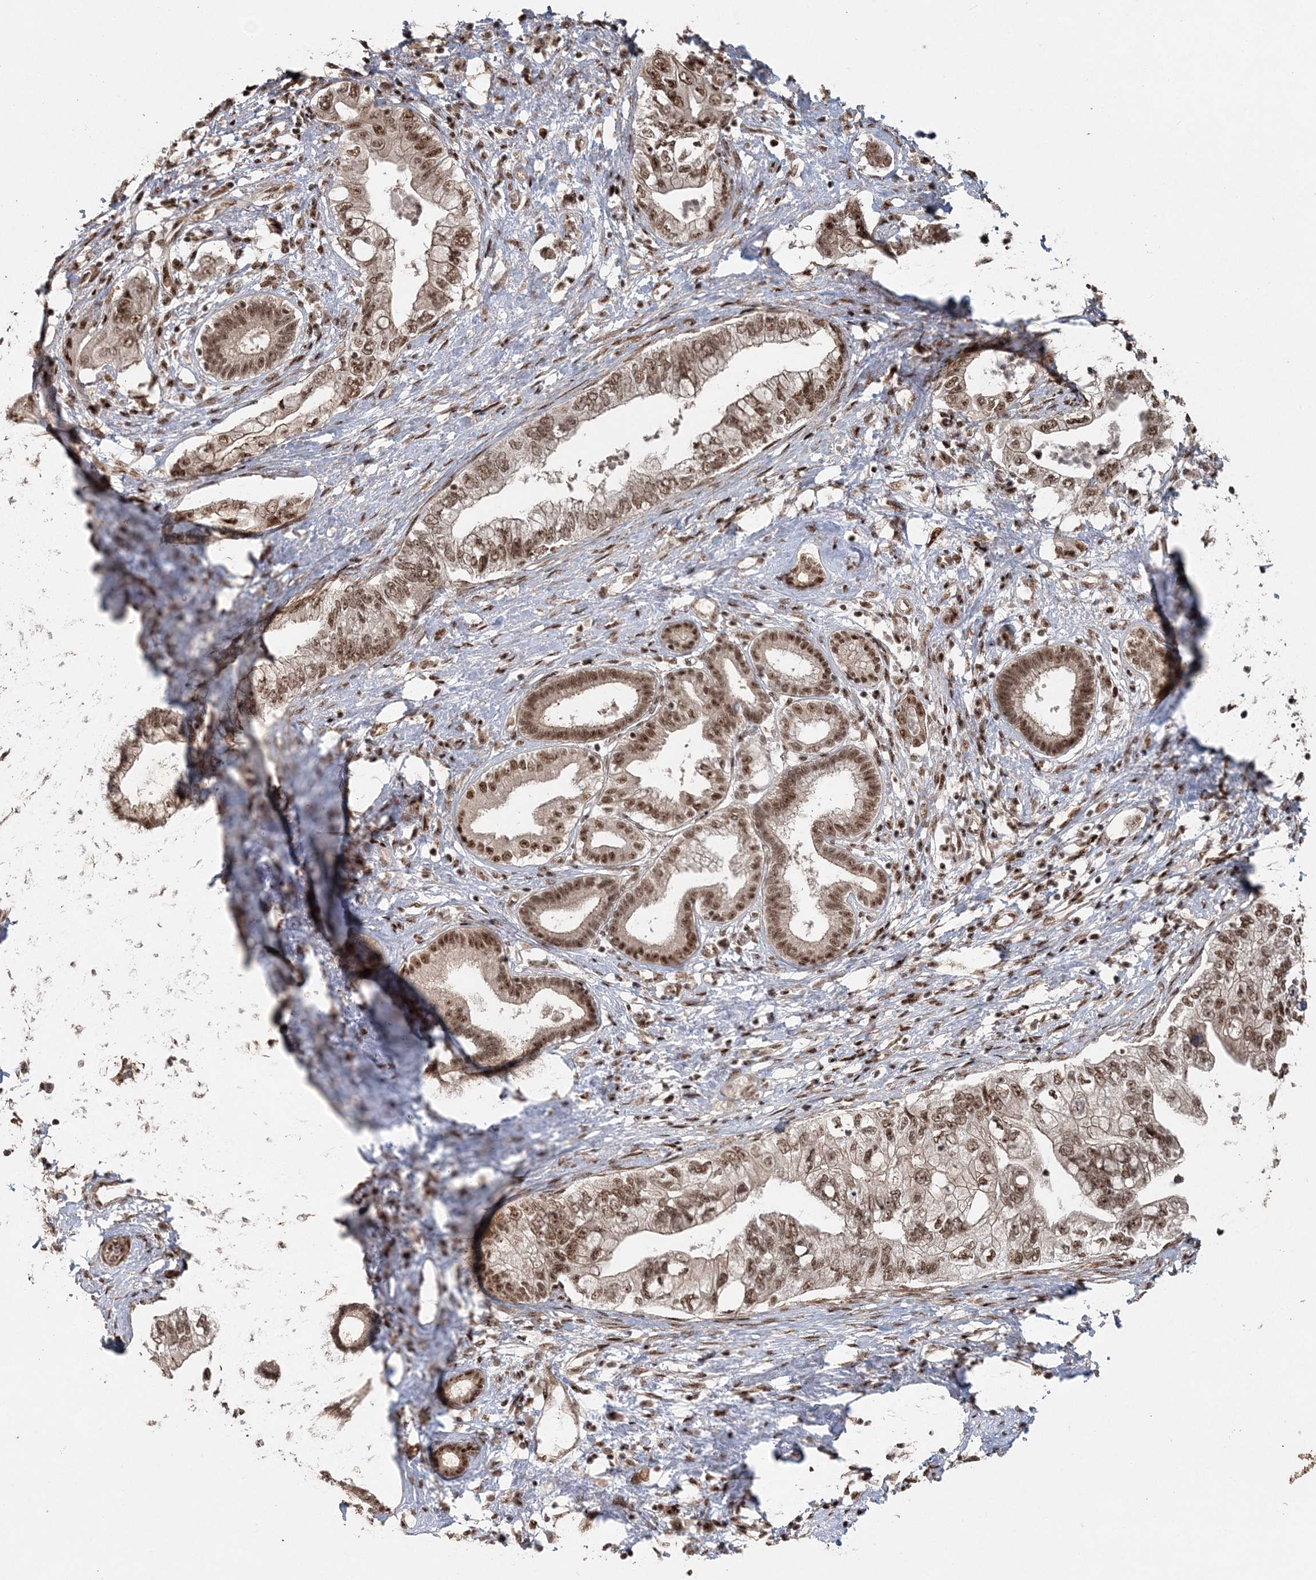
{"staining": {"intensity": "moderate", "quantity": ">75%", "location": "nuclear"}, "tissue": "pancreatic cancer", "cell_type": "Tumor cells", "image_type": "cancer", "snomed": [{"axis": "morphology", "description": "Adenocarcinoma, NOS"}, {"axis": "topography", "description": "Pancreas"}], "caption": "Moderate nuclear positivity is seen in about >75% of tumor cells in pancreatic adenocarcinoma. Using DAB (brown) and hematoxylin (blue) stains, captured at high magnification using brightfield microscopy.", "gene": "EXOSC8", "patient": {"sex": "female", "age": 73}}